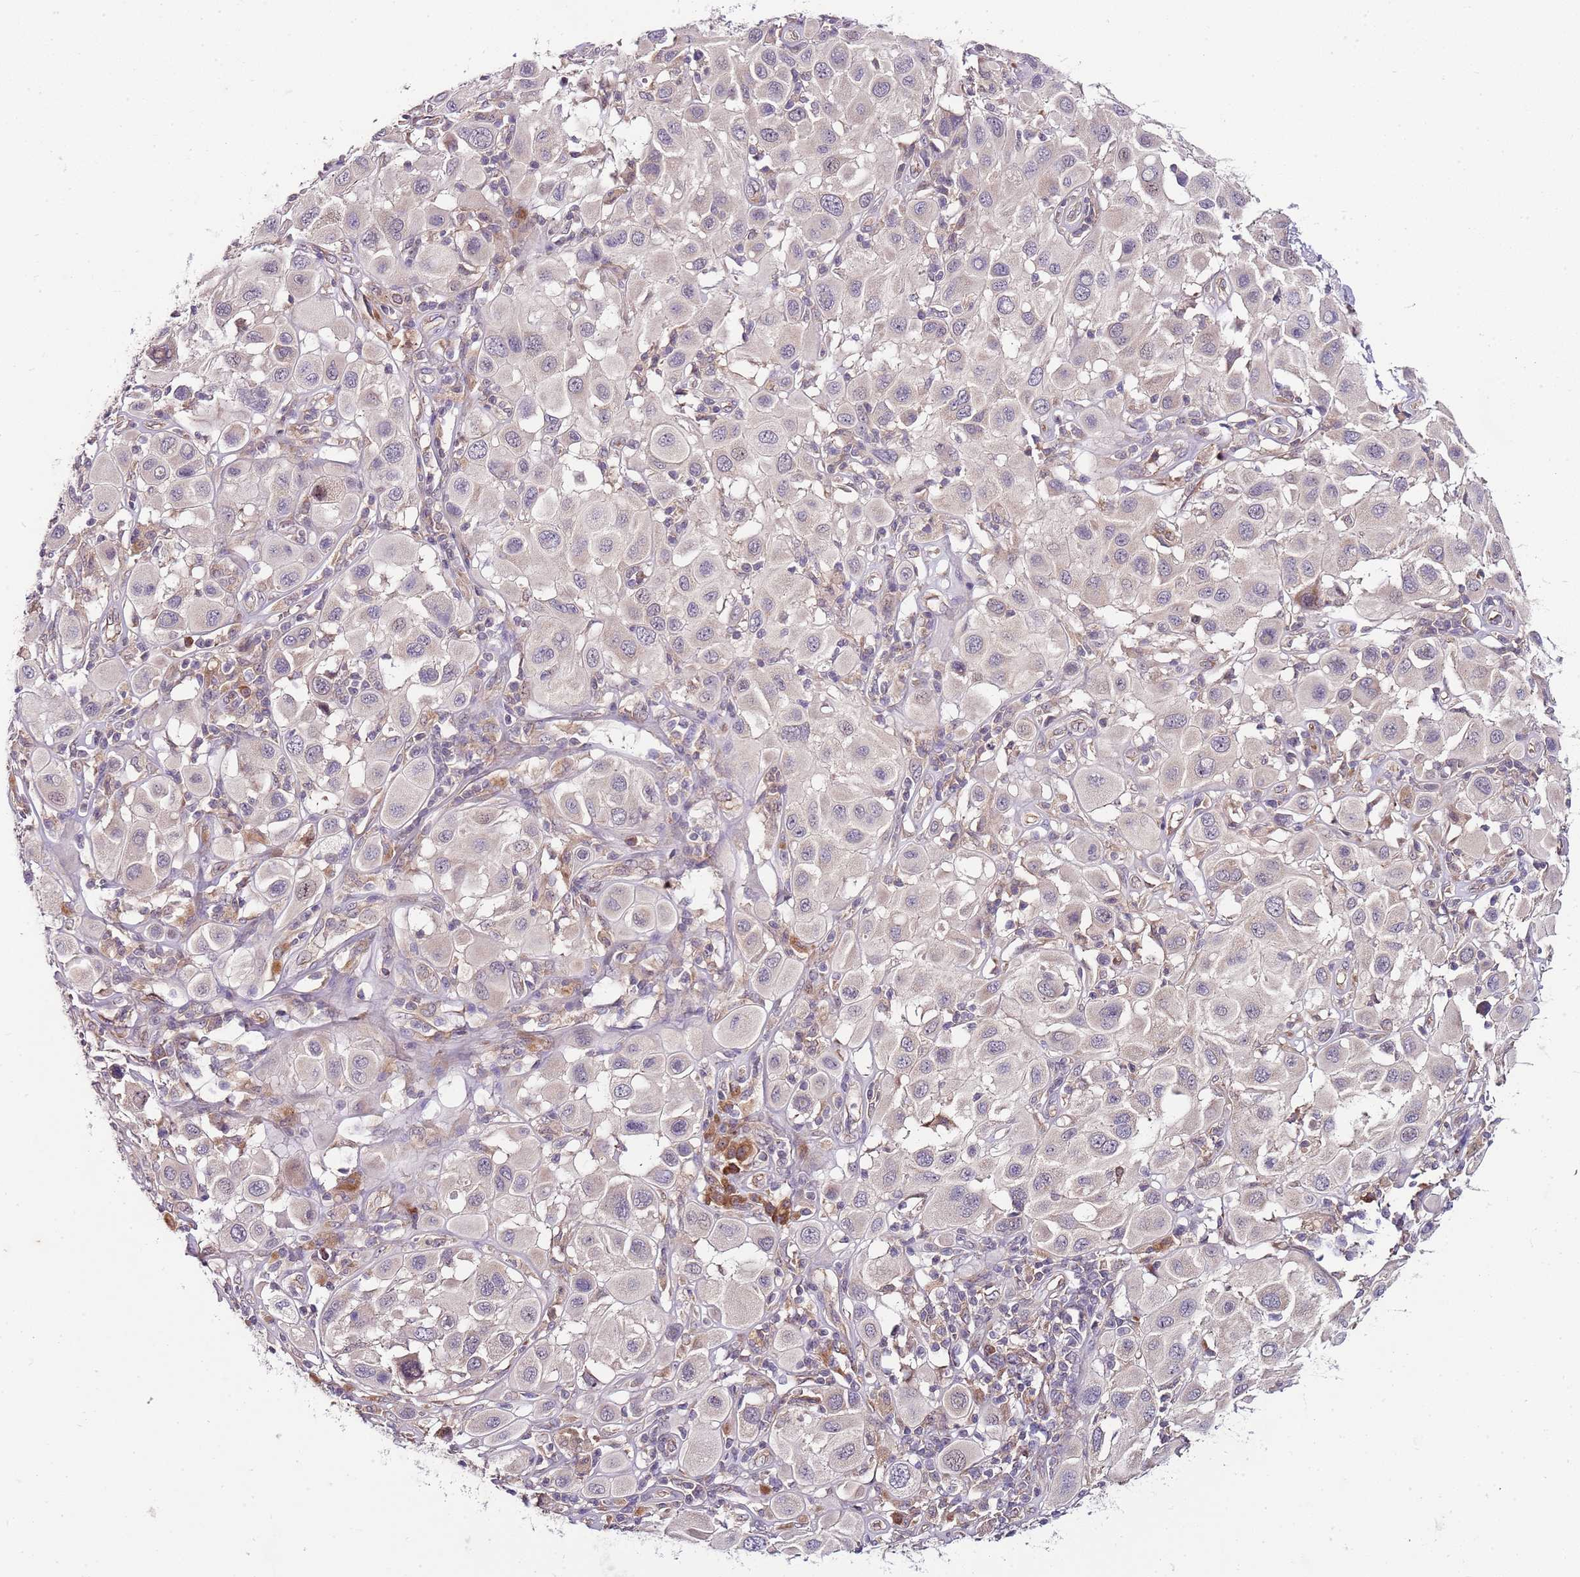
{"staining": {"intensity": "negative", "quantity": "none", "location": "none"}, "tissue": "melanoma", "cell_type": "Tumor cells", "image_type": "cancer", "snomed": [{"axis": "morphology", "description": "Malignant melanoma, Metastatic site"}, {"axis": "topography", "description": "Skin"}], "caption": "A micrograph of human melanoma is negative for staining in tumor cells.", "gene": "FBXL22", "patient": {"sex": "male", "age": 41}}